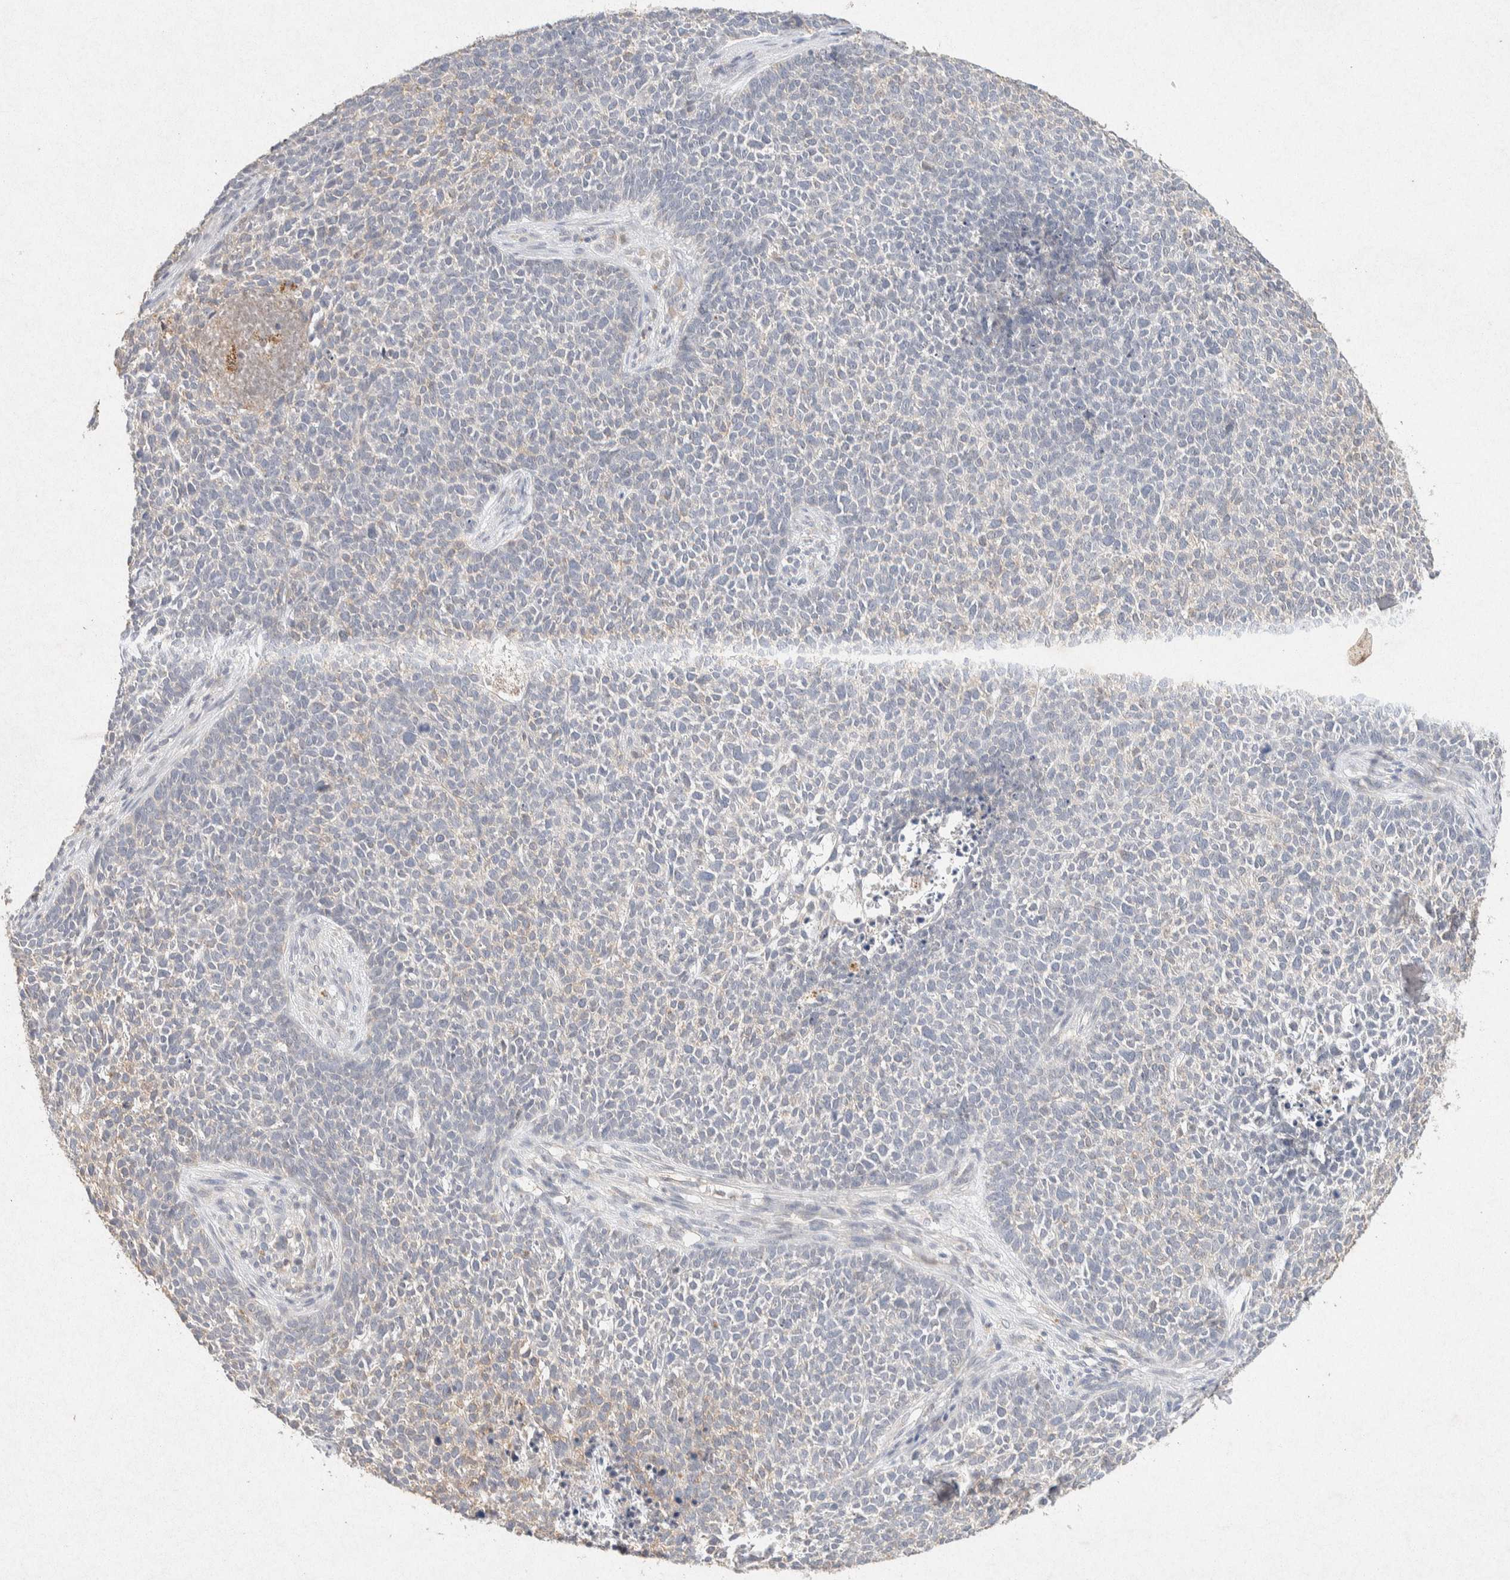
{"staining": {"intensity": "weak", "quantity": "<25%", "location": "cytoplasmic/membranous"}, "tissue": "skin cancer", "cell_type": "Tumor cells", "image_type": "cancer", "snomed": [{"axis": "morphology", "description": "Basal cell carcinoma"}, {"axis": "topography", "description": "Skin"}], "caption": "High power microscopy micrograph of an immunohistochemistry (IHC) image of skin cancer (basal cell carcinoma), revealing no significant expression in tumor cells.", "gene": "GNAI1", "patient": {"sex": "female", "age": 84}}